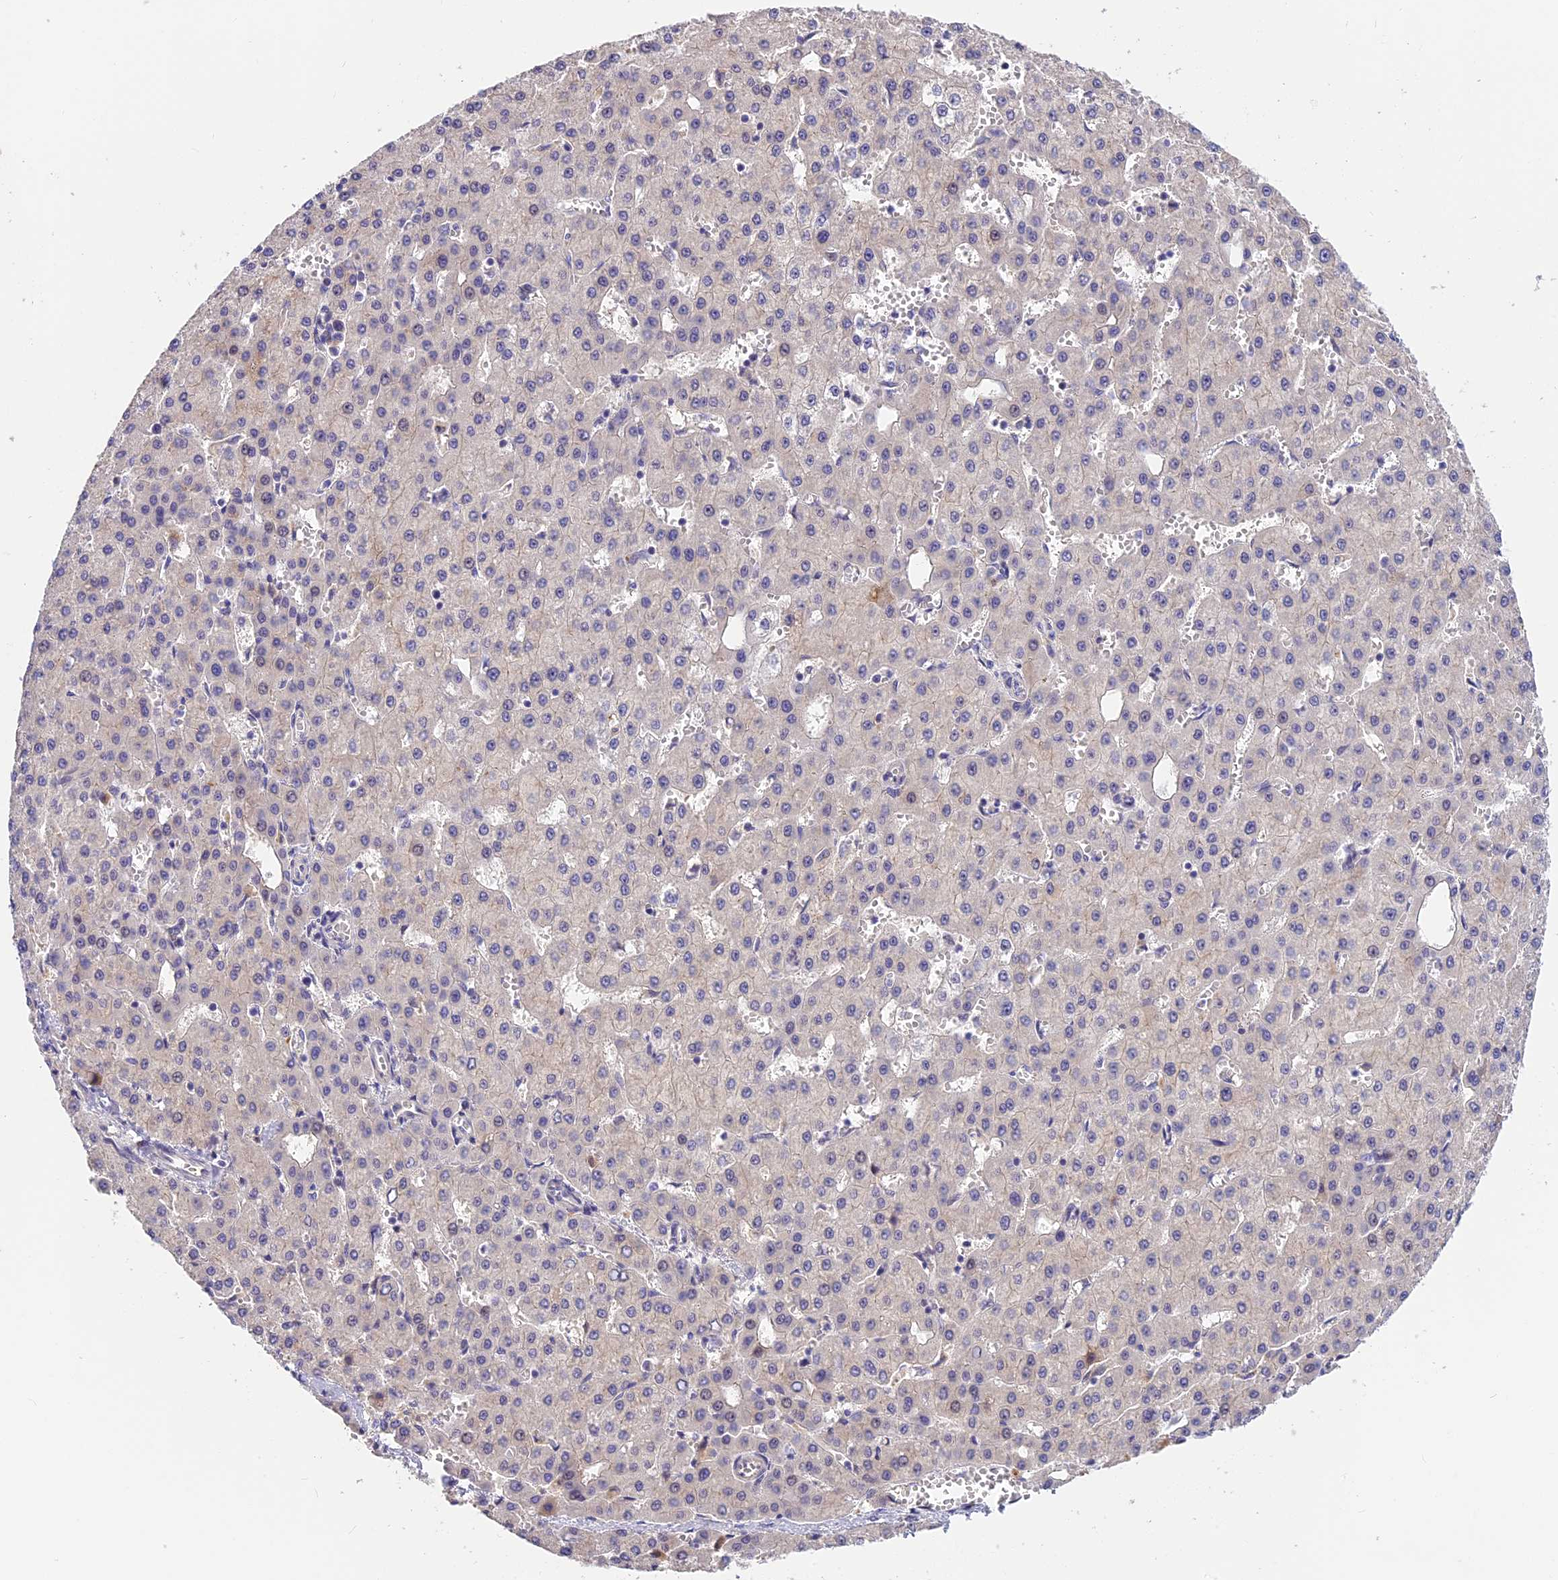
{"staining": {"intensity": "negative", "quantity": "none", "location": "none"}, "tissue": "liver cancer", "cell_type": "Tumor cells", "image_type": "cancer", "snomed": [{"axis": "morphology", "description": "Carcinoma, Hepatocellular, NOS"}, {"axis": "topography", "description": "Liver"}], "caption": "There is no significant staining in tumor cells of hepatocellular carcinoma (liver).", "gene": "BSCL2", "patient": {"sex": "male", "age": 47}}